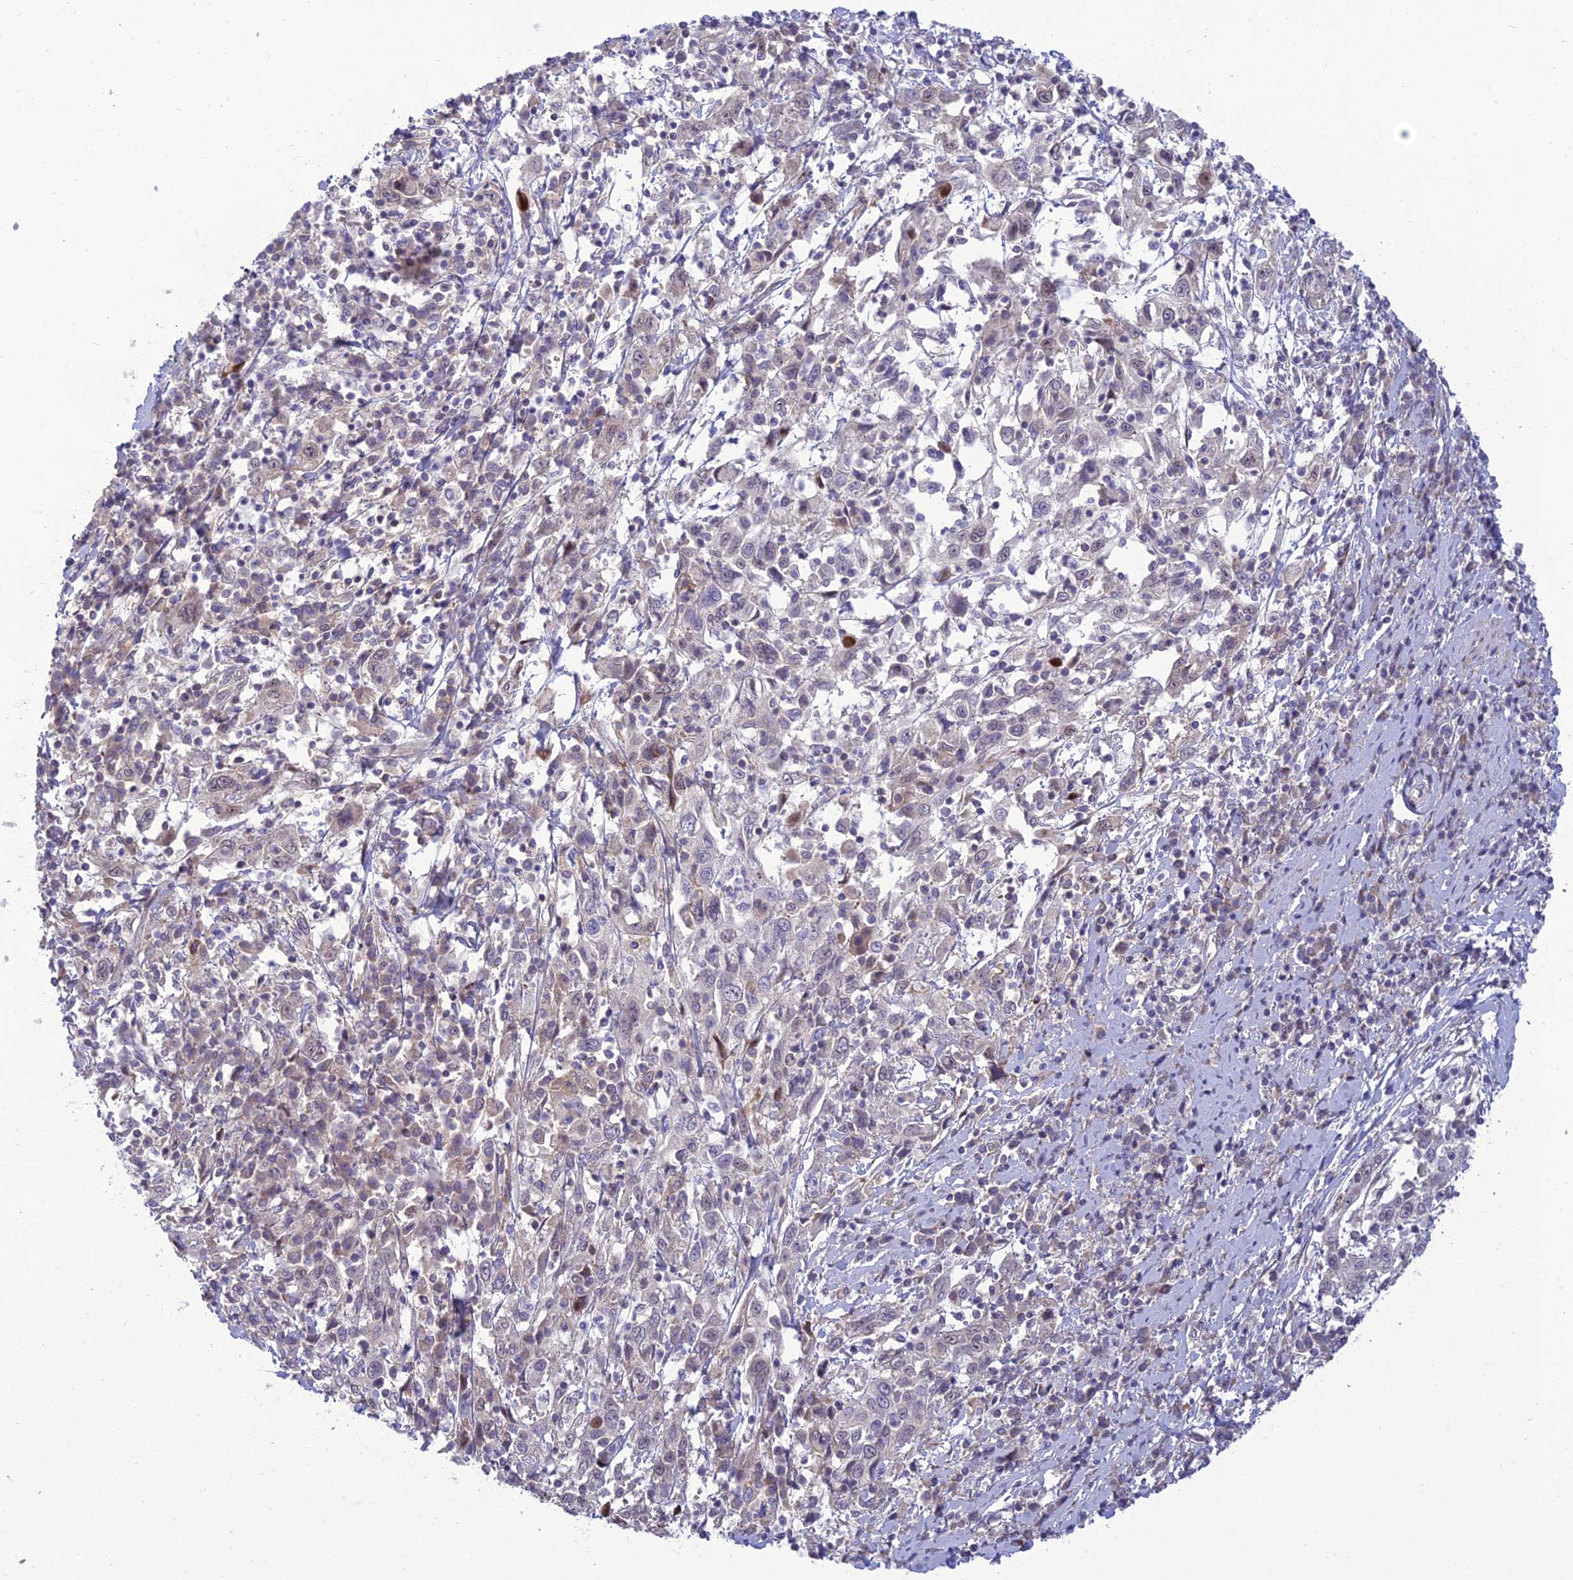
{"staining": {"intensity": "negative", "quantity": "none", "location": "none"}, "tissue": "cervical cancer", "cell_type": "Tumor cells", "image_type": "cancer", "snomed": [{"axis": "morphology", "description": "Squamous cell carcinoma, NOS"}, {"axis": "topography", "description": "Cervix"}], "caption": "Tumor cells show no significant protein positivity in cervical cancer.", "gene": "DTX2", "patient": {"sex": "female", "age": 46}}